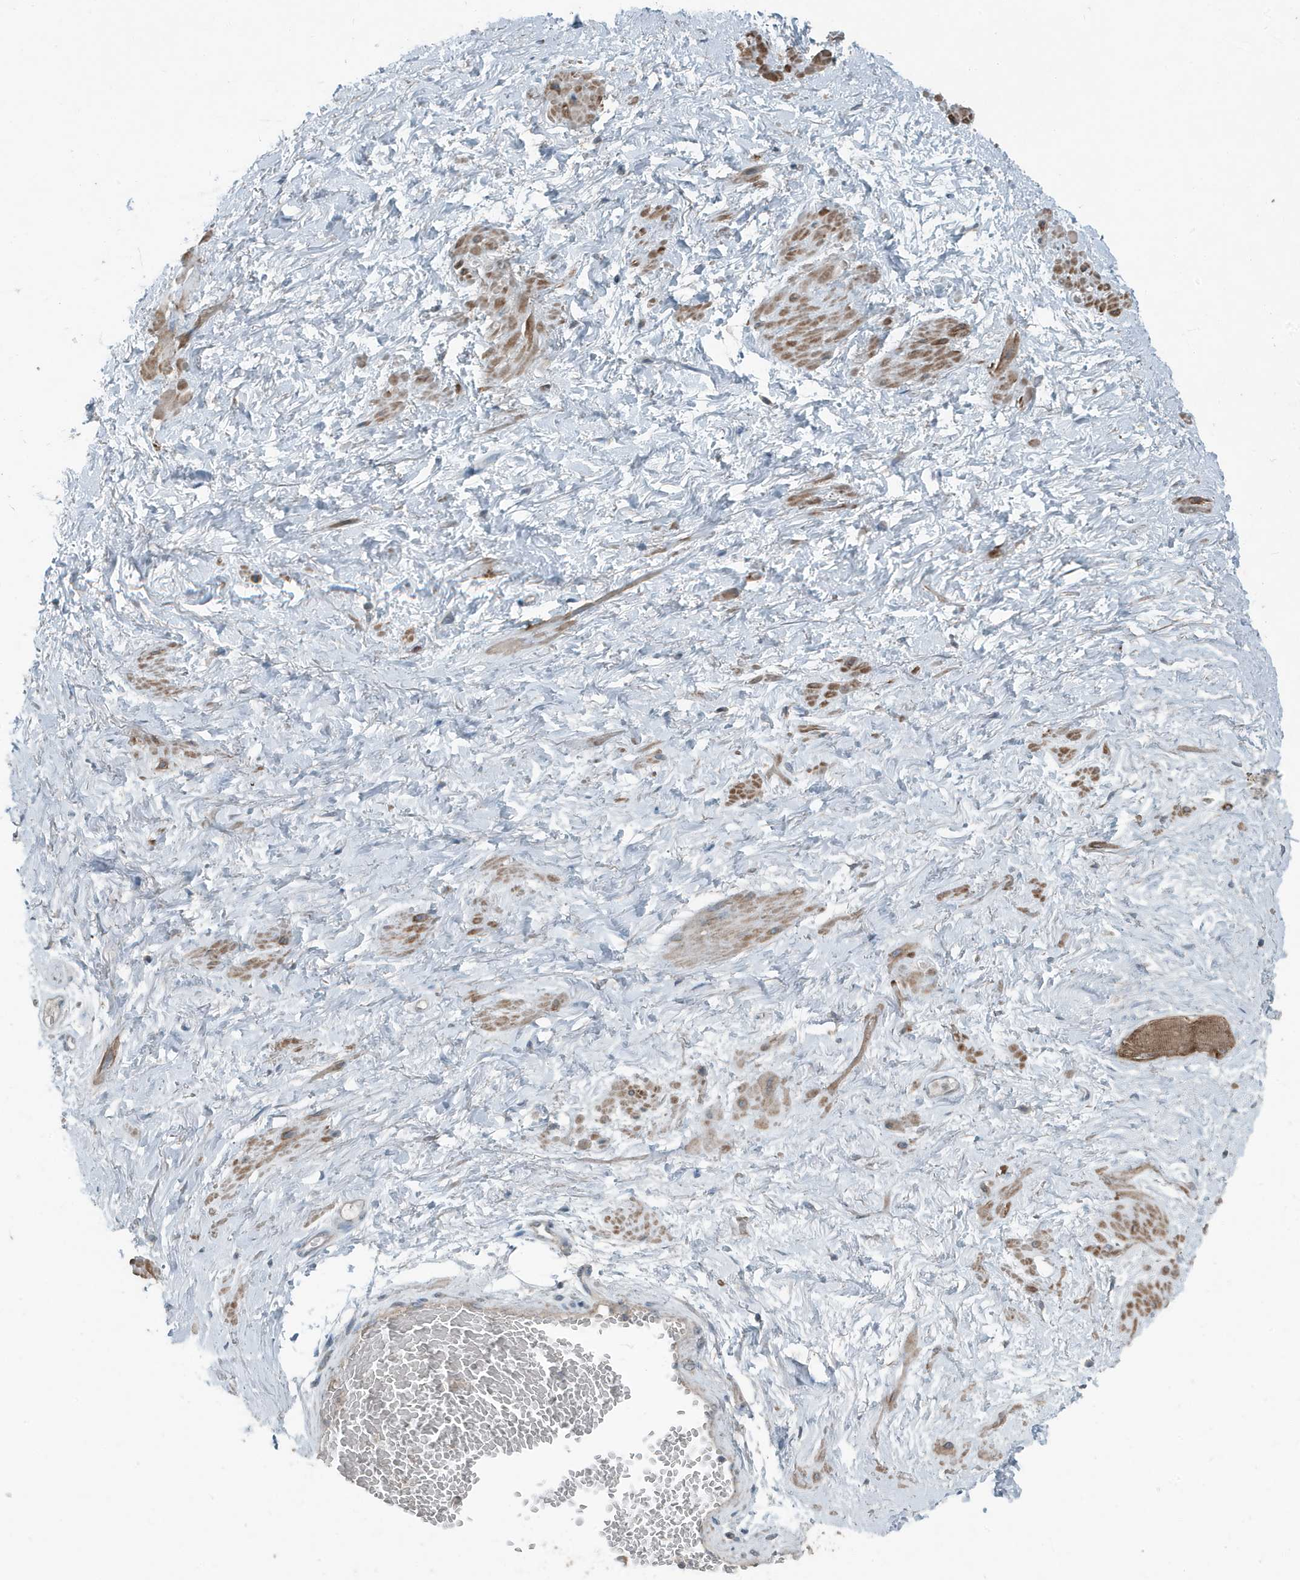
{"staining": {"intensity": "weak", "quantity": "25%-75%", "location": "cytoplasmic/membranous"}, "tissue": "adipose tissue", "cell_type": "Adipocytes", "image_type": "normal", "snomed": [{"axis": "morphology", "description": "Normal tissue, NOS"}, {"axis": "morphology", "description": "Adenocarcinoma, Low grade"}, {"axis": "topography", "description": "Prostate"}, {"axis": "topography", "description": "Peripheral nerve tissue"}], "caption": "Immunohistochemical staining of normal human adipose tissue reveals 25%-75% levels of weak cytoplasmic/membranous protein positivity in approximately 25%-75% of adipocytes.", "gene": "MT", "patient": {"sex": "male", "age": 63}}